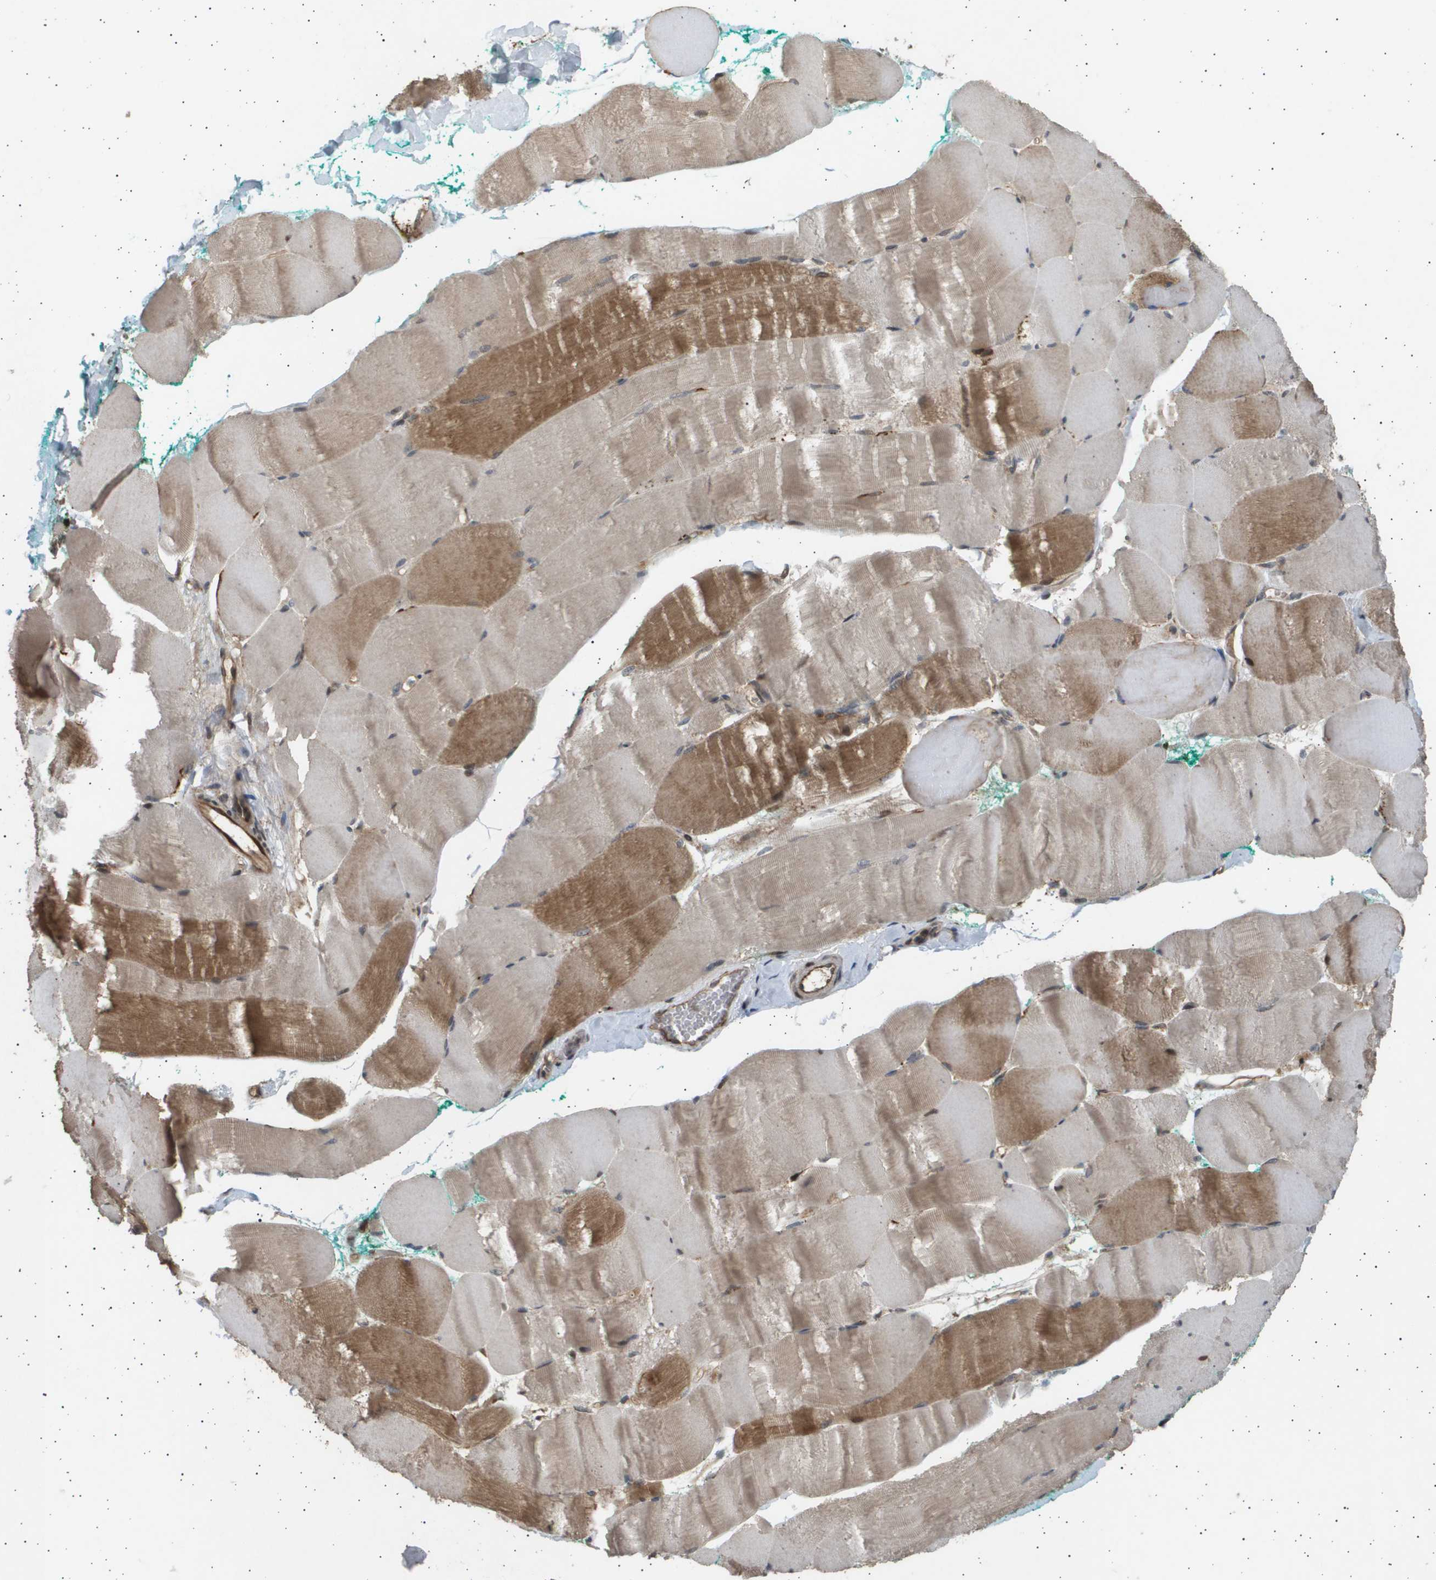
{"staining": {"intensity": "moderate", "quantity": ">75%", "location": "cytoplasmic/membranous"}, "tissue": "skeletal muscle", "cell_type": "Myocytes", "image_type": "normal", "snomed": [{"axis": "morphology", "description": "Normal tissue, NOS"}, {"axis": "morphology", "description": "Squamous cell carcinoma, NOS"}, {"axis": "topography", "description": "Skeletal muscle"}], "caption": "Immunohistochemistry histopathology image of benign skeletal muscle: skeletal muscle stained using IHC displays medium levels of moderate protein expression localized specifically in the cytoplasmic/membranous of myocytes, appearing as a cytoplasmic/membranous brown color.", "gene": "TNRC6A", "patient": {"sex": "male", "age": 51}}